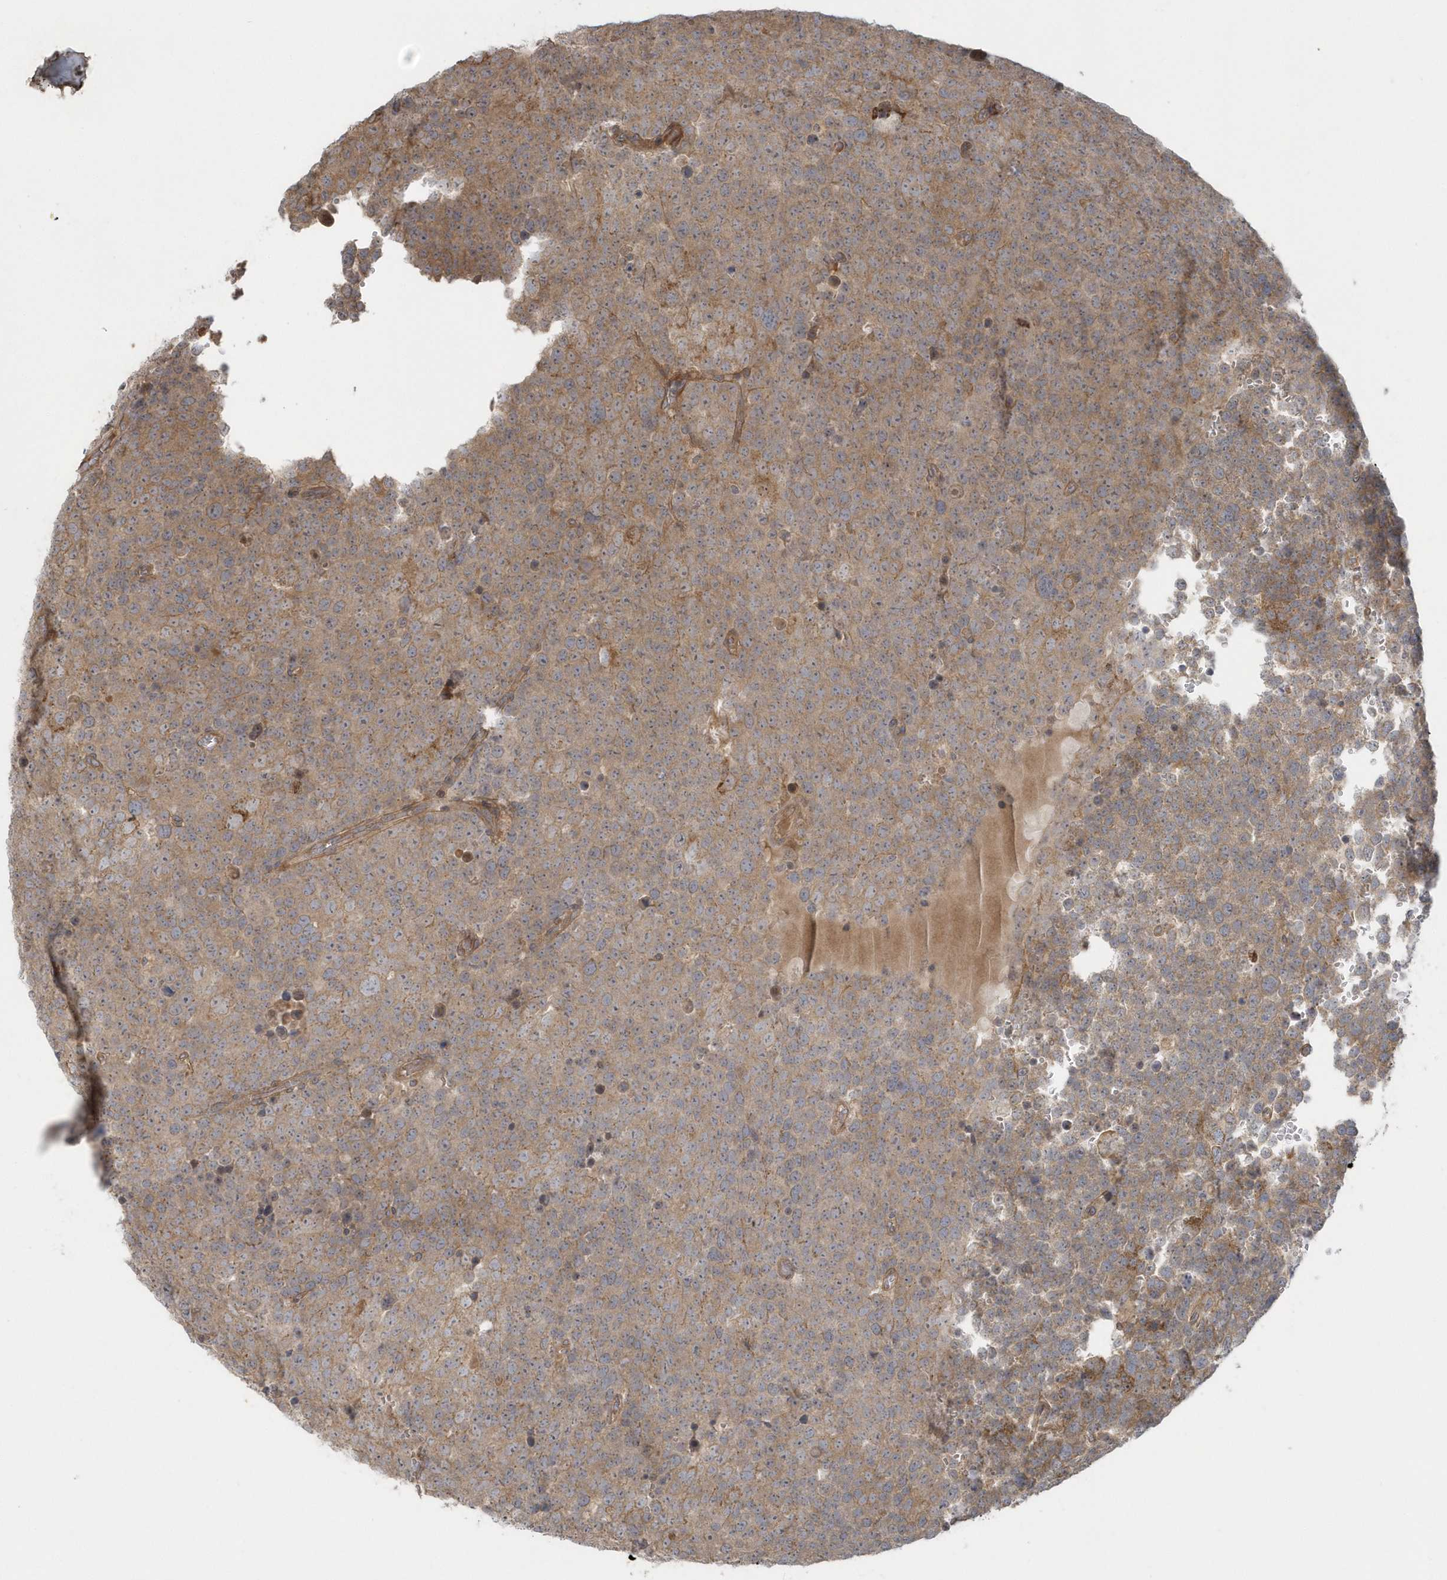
{"staining": {"intensity": "weak", "quantity": "25%-75%", "location": "cytoplasmic/membranous"}, "tissue": "testis cancer", "cell_type": "Tumor cells", "image_type": "cancer", "snomed": [{"axis": "morphology", "description": "Seminoma, NOS"}, {"axis": "topography", "description": "Testis"}], "caption": "Weak cytoplasmic/membranous positivity for a protein is seen in about 25%-75% of tumor cells of testis cancer (seminoma) using immunohistochemistry.", "gene": "ACTR1A", "patient": {"sex": "male", "age": 71}}